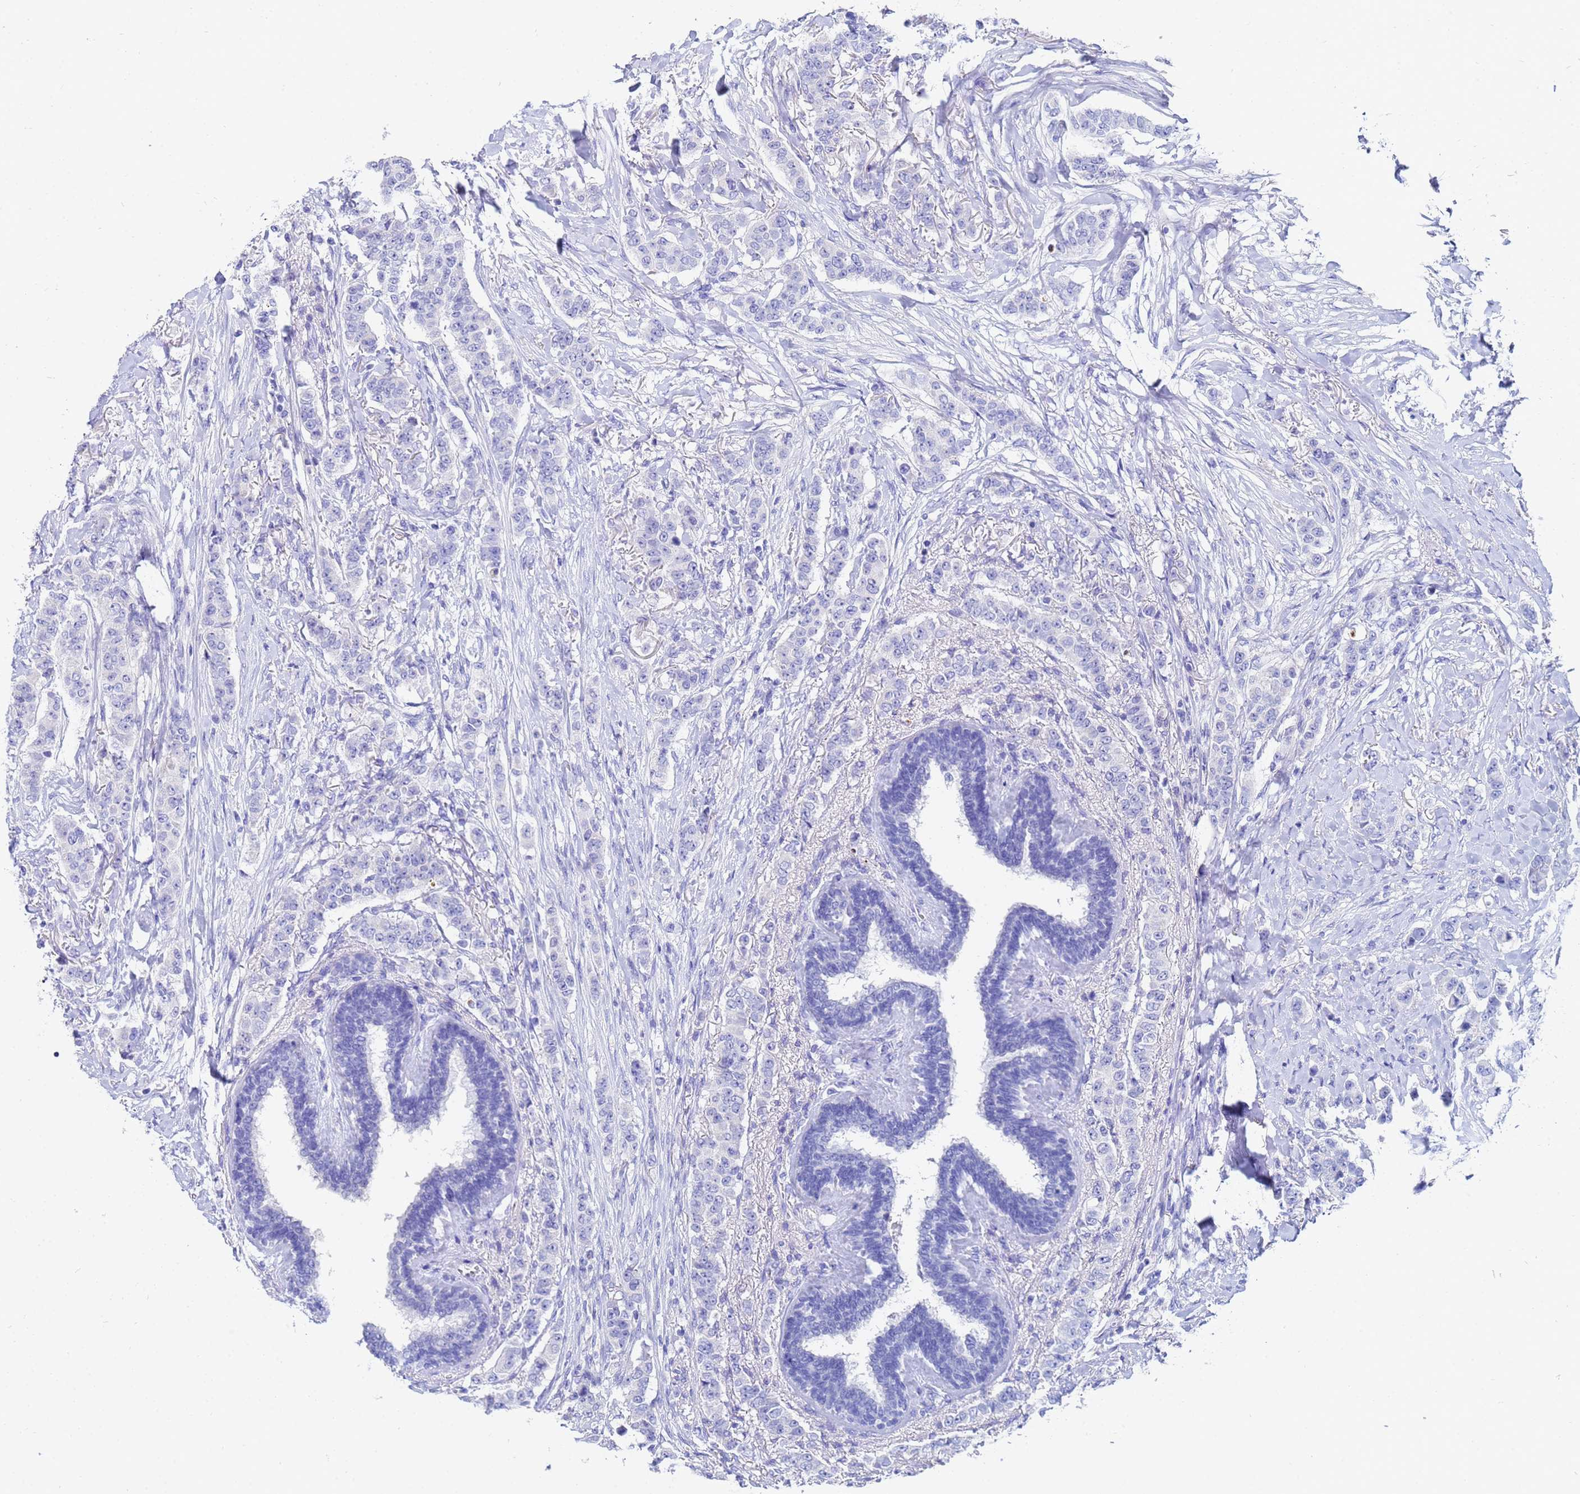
{"staining": {"intensity": "negative", "quantity": "none", "location": "none"}, "tissue": "breast cancer", "cell_type": "Tumor cells", "image_type": "cancer", "snomed": [{"axis": "morphology", "description": "Duct carcinoma"}, {"axis": "topography", "description": "Breast"}], "caption": "DAB (3,3'-diaminobenzidine) immunohistochemical staining of human breast invasive ductal carcinoma demonstrates no significant positivity in tumor cells. (DAB IHC, high magnification).", "gene": "C2orf72", "patient": {"sex": "female", "age": 40}}